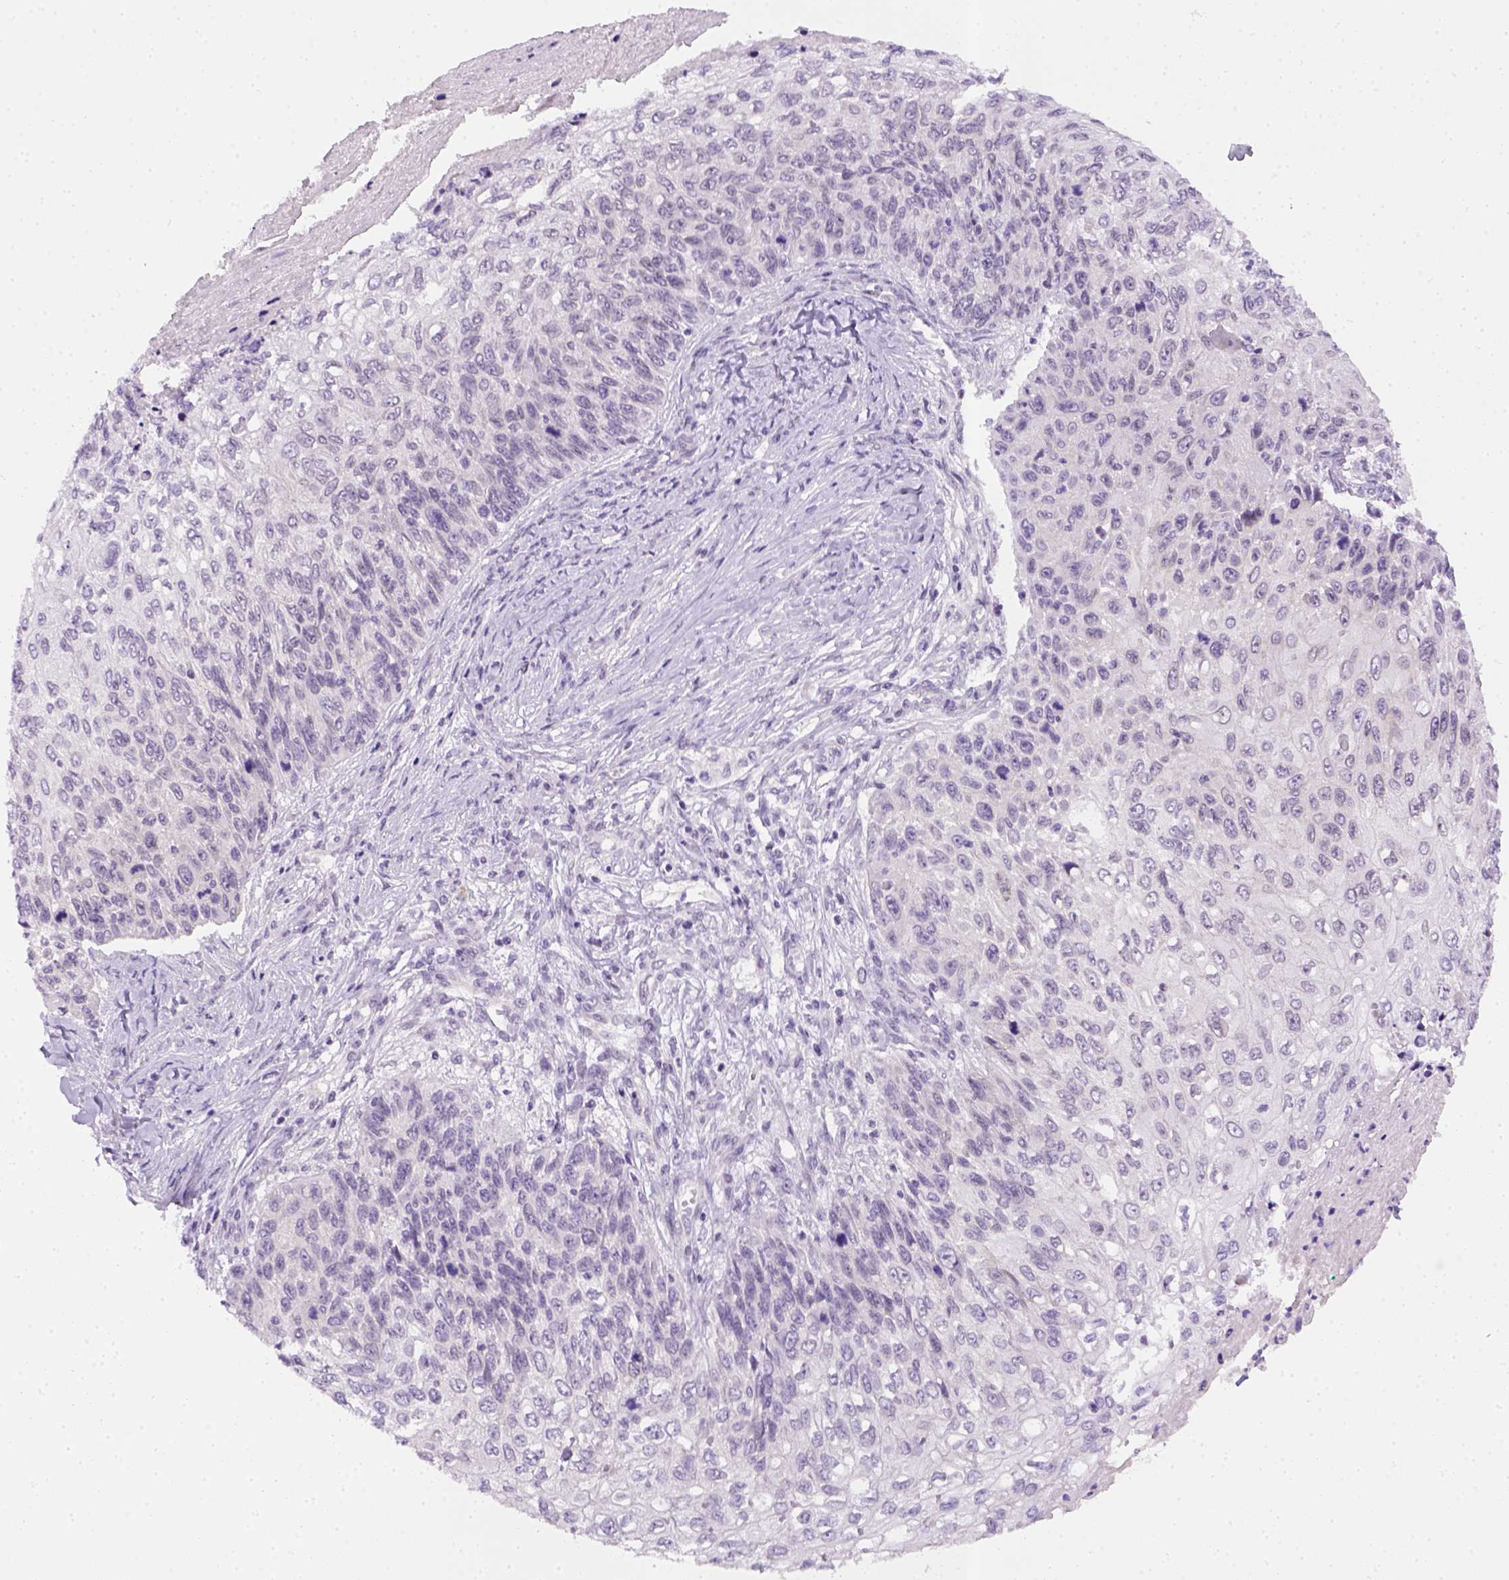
{"staining": {"intensity": "negative", "quantity": "none", "location": "none"}, "tissue": "skin cancer", "cell_type": "Tumor cells", "image_type": "cancer", "snomed": [{"axis": "morphology", "description": "Squamous cell carcinoma, NOS"}, {"axis": "topography", "description": "Skin"}], "caption": "Immunohistochemistry (IHC) image of human squamous cell carcinoma (skin) stained for a protein (brown), which demonstrates no staining in tumor cells.", "gene": "FAM184B", "patient": {"sex": "male", "age": 92}}